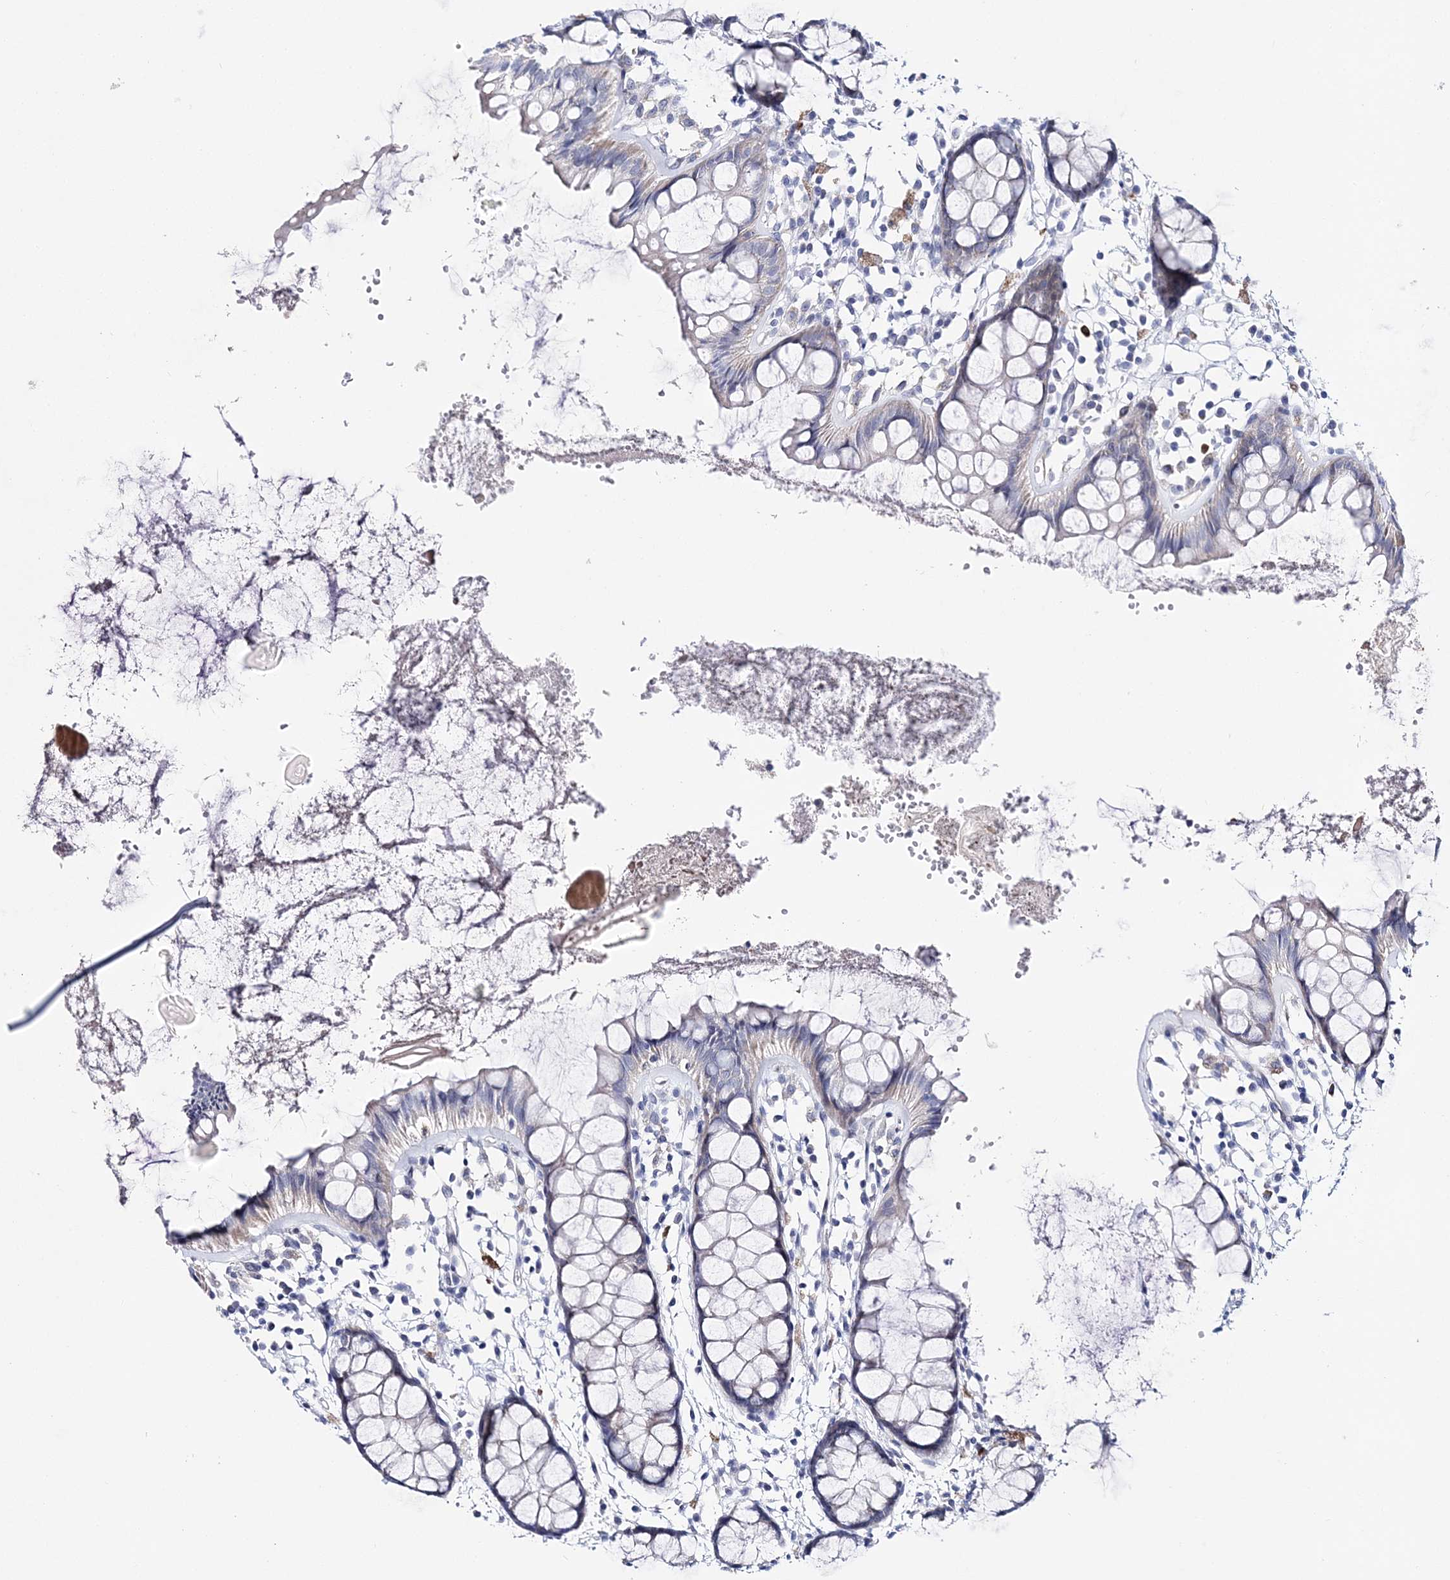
{"staining": {"intensity": "negative", "quantity": "none", "location": "none"}, "tissue": "rectum", "cell_type": "Glandular cells", "image_type": "normal", "snomed": [{"axis": "morphology", "description": "Normal tissue, NOS"}, {"axis": "topography", "description": "Rectum"}], "caption": "This is a image of immunohistochemistry staining of unremarkable rectum, which shows no expression in glandular cells.", "gene": "ANO1", "patient": {"sex": "female", "age": 66}}